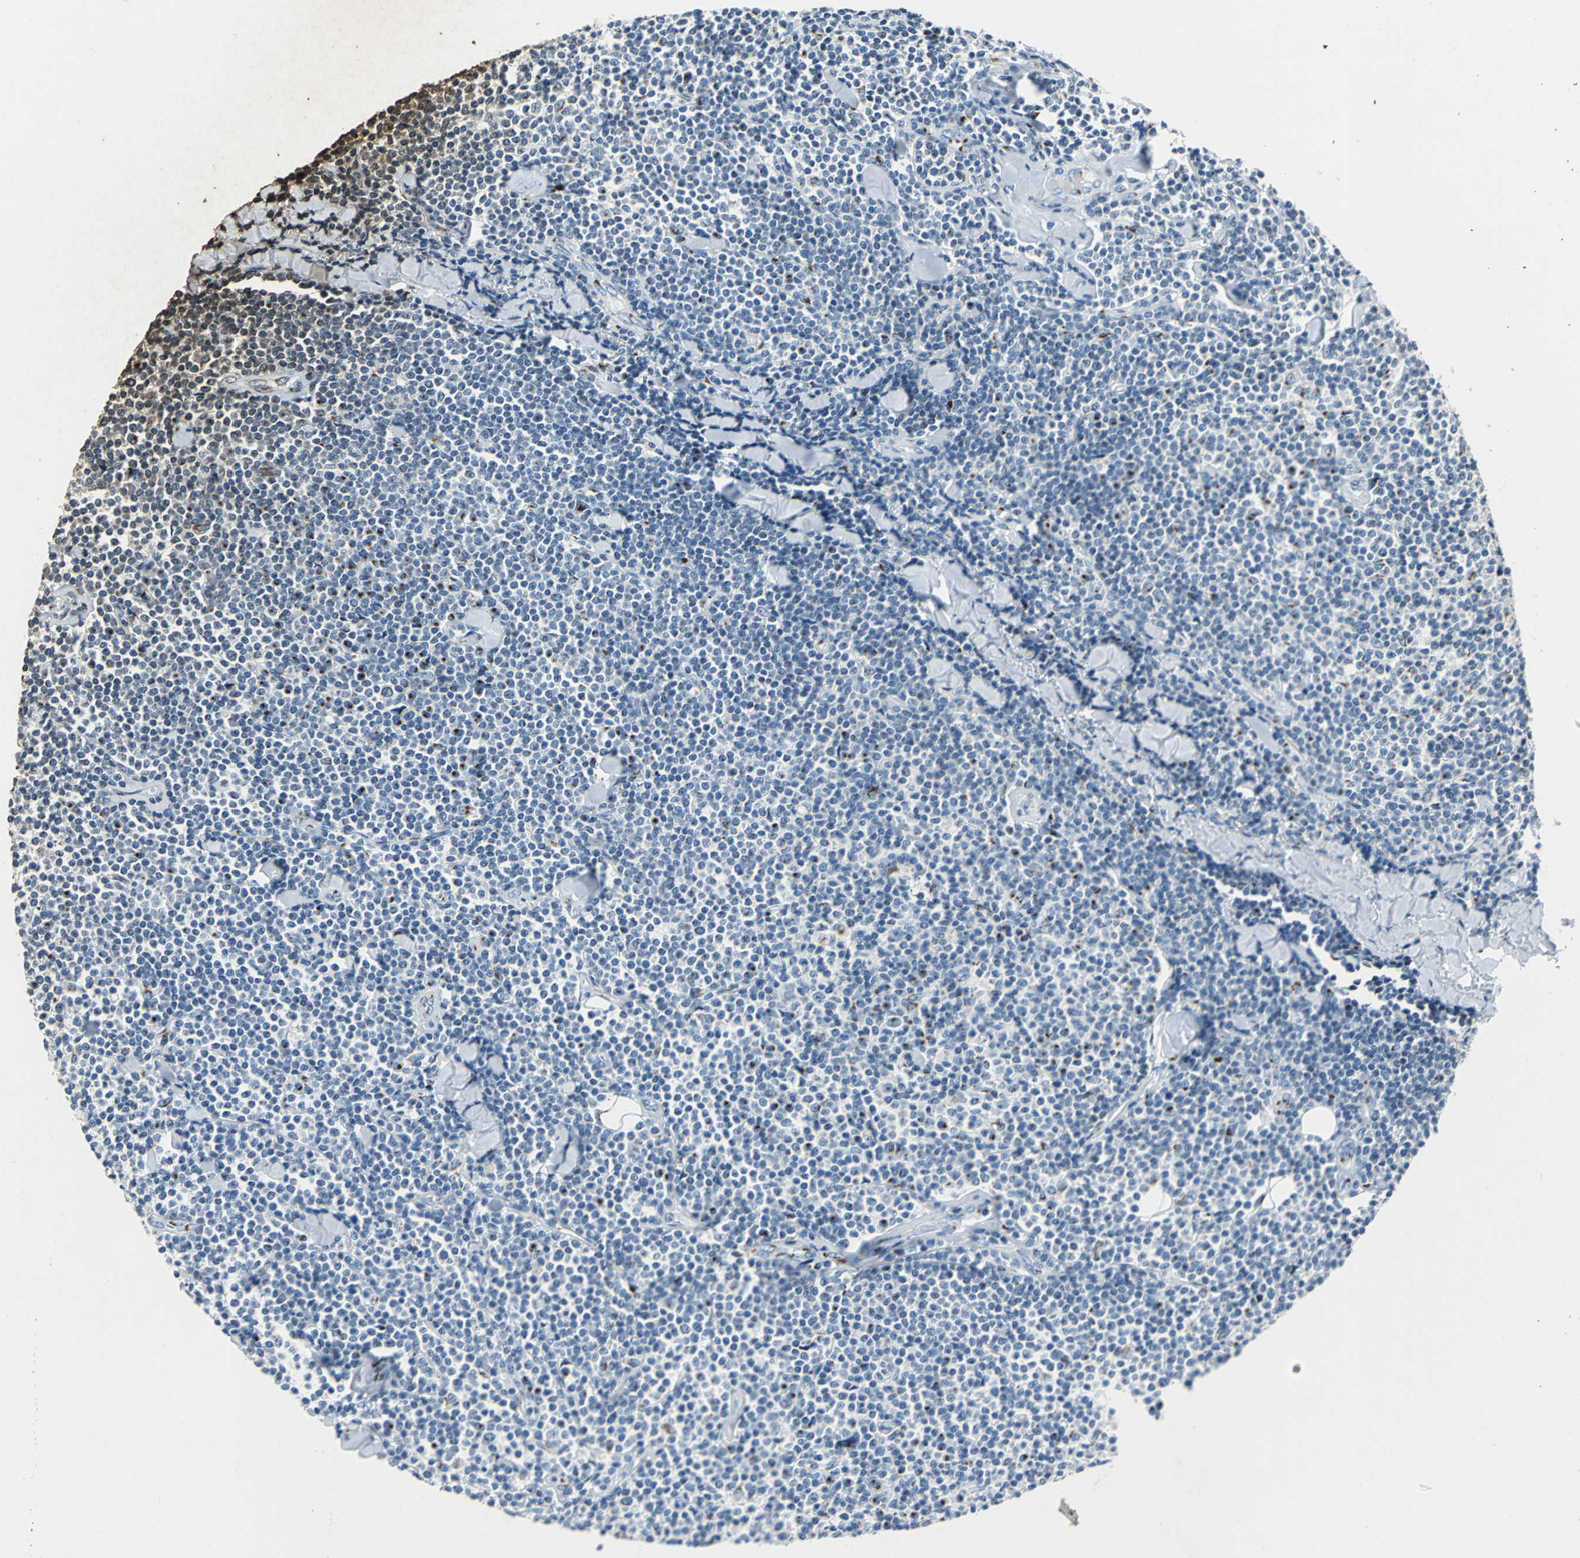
{"staining": {"intensity": "negative", "quantity": "none", "location": "none"}, "tissue": "lymphoma", "cell_type": "Tumor cells", "image_type": "cancer", "snomed": [{"axis": "morphology", "description": "Malignant lymphoma, non-Hodgkin's type, Low grade"}, {"axis": "topography", "description": "Soft tissue"}], "caption": "Immunohistochemistry (IHC) image of human malignant lymphoma, non-Hodgkin's type (low-grade) stained for a protein (brown), which shows no staining in tumor cells.", "gene": "TMEM115", "patient": {"sex": "male", "age": 92}}